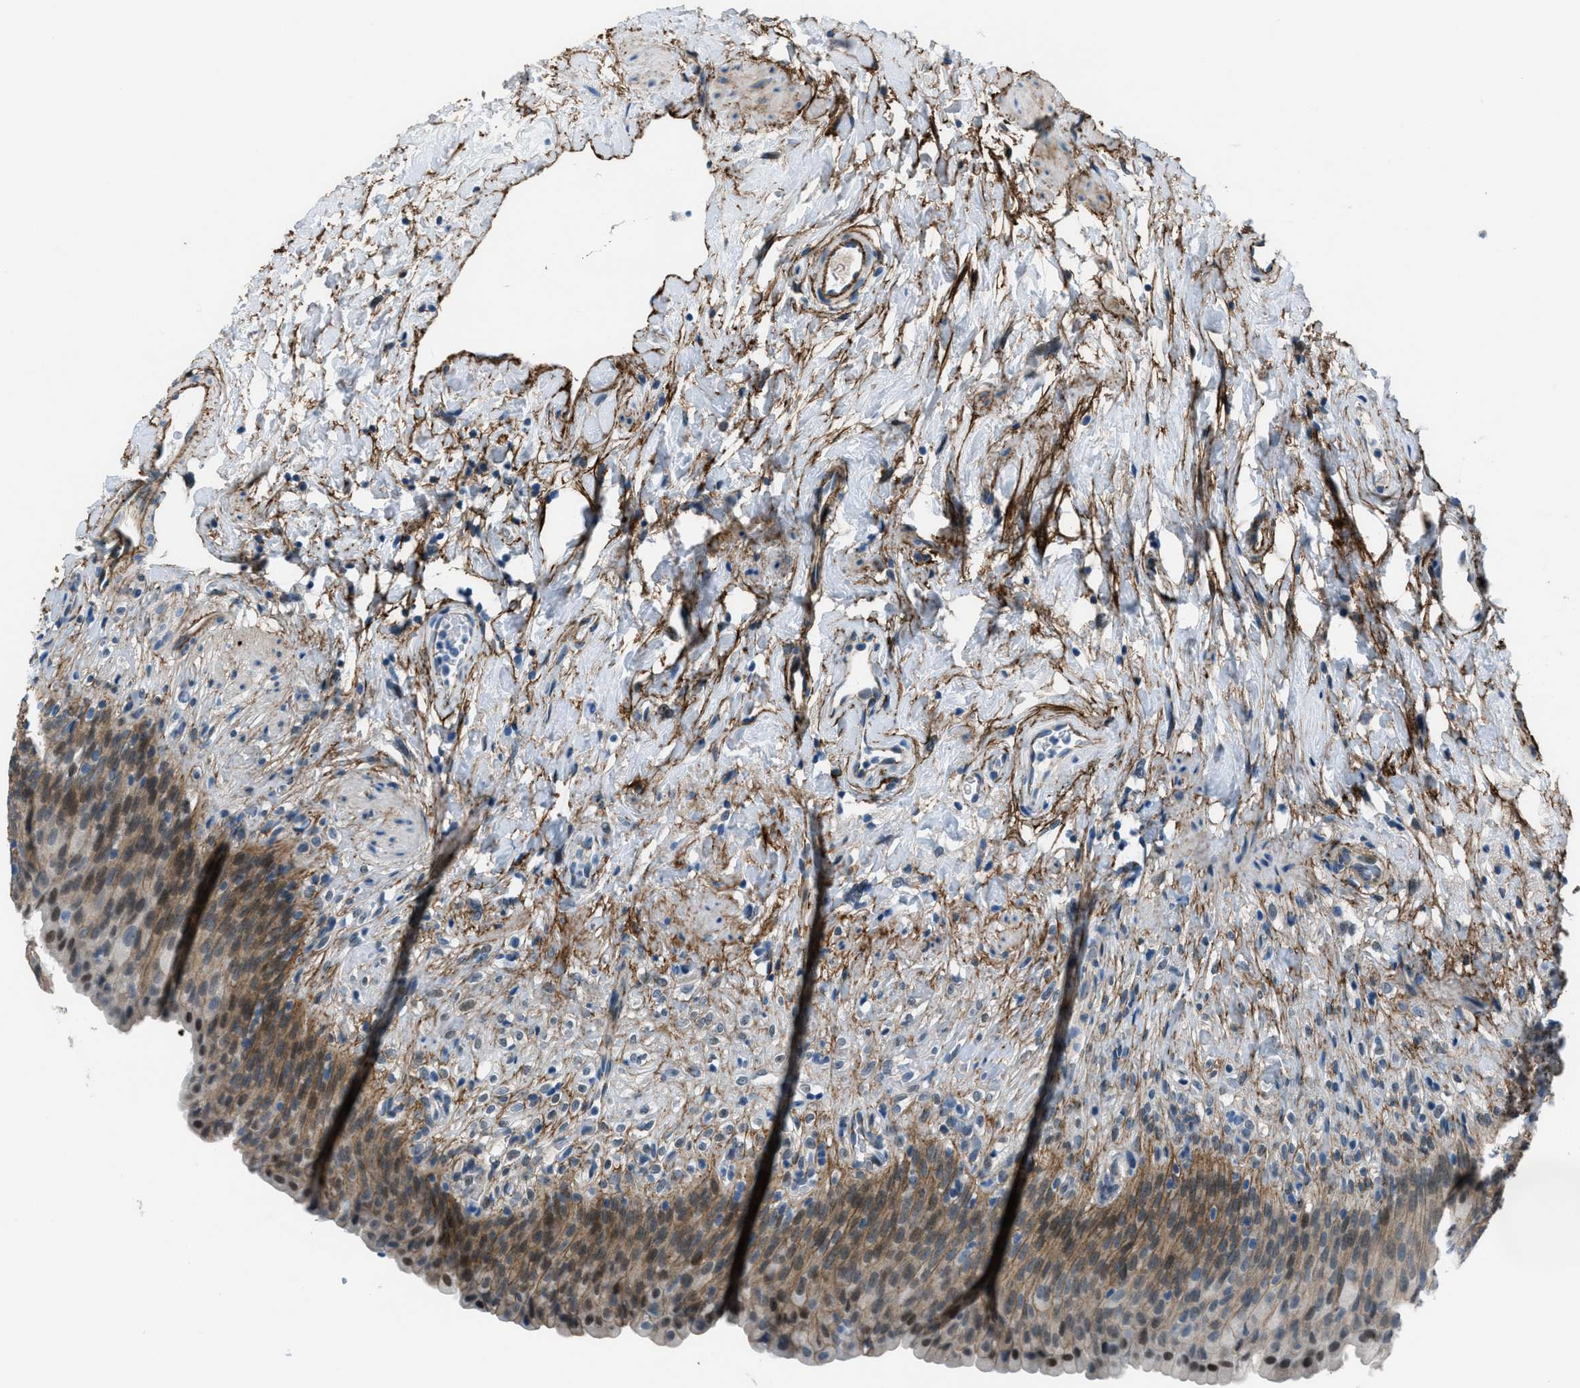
{"staining": {"intensity": "moderate", "quantity": "25%-75%", "location": "cytoplasmic/membranous,nuclear"}, "tissue": "urinary bladder", "cell_type": "Urothelial cells", "image_type": "normal", "snomed": [{"axis": "morphology", "description": "Normal tissue, NOS"}, {"axis": "topography", "description": "Urinary bladder"}], "caption": "Protein positivity by immunohistochemistry (IHC) shows moderate cytoplasmic/membranous,nuclear expression in approximately 25%-75% of urothelial cells in normal urinary bladder. (Brightfield microscopy of DAB IHC at high magnification).", "gene": "FBN1", "patient": {"sex": "female", "age": 79}}